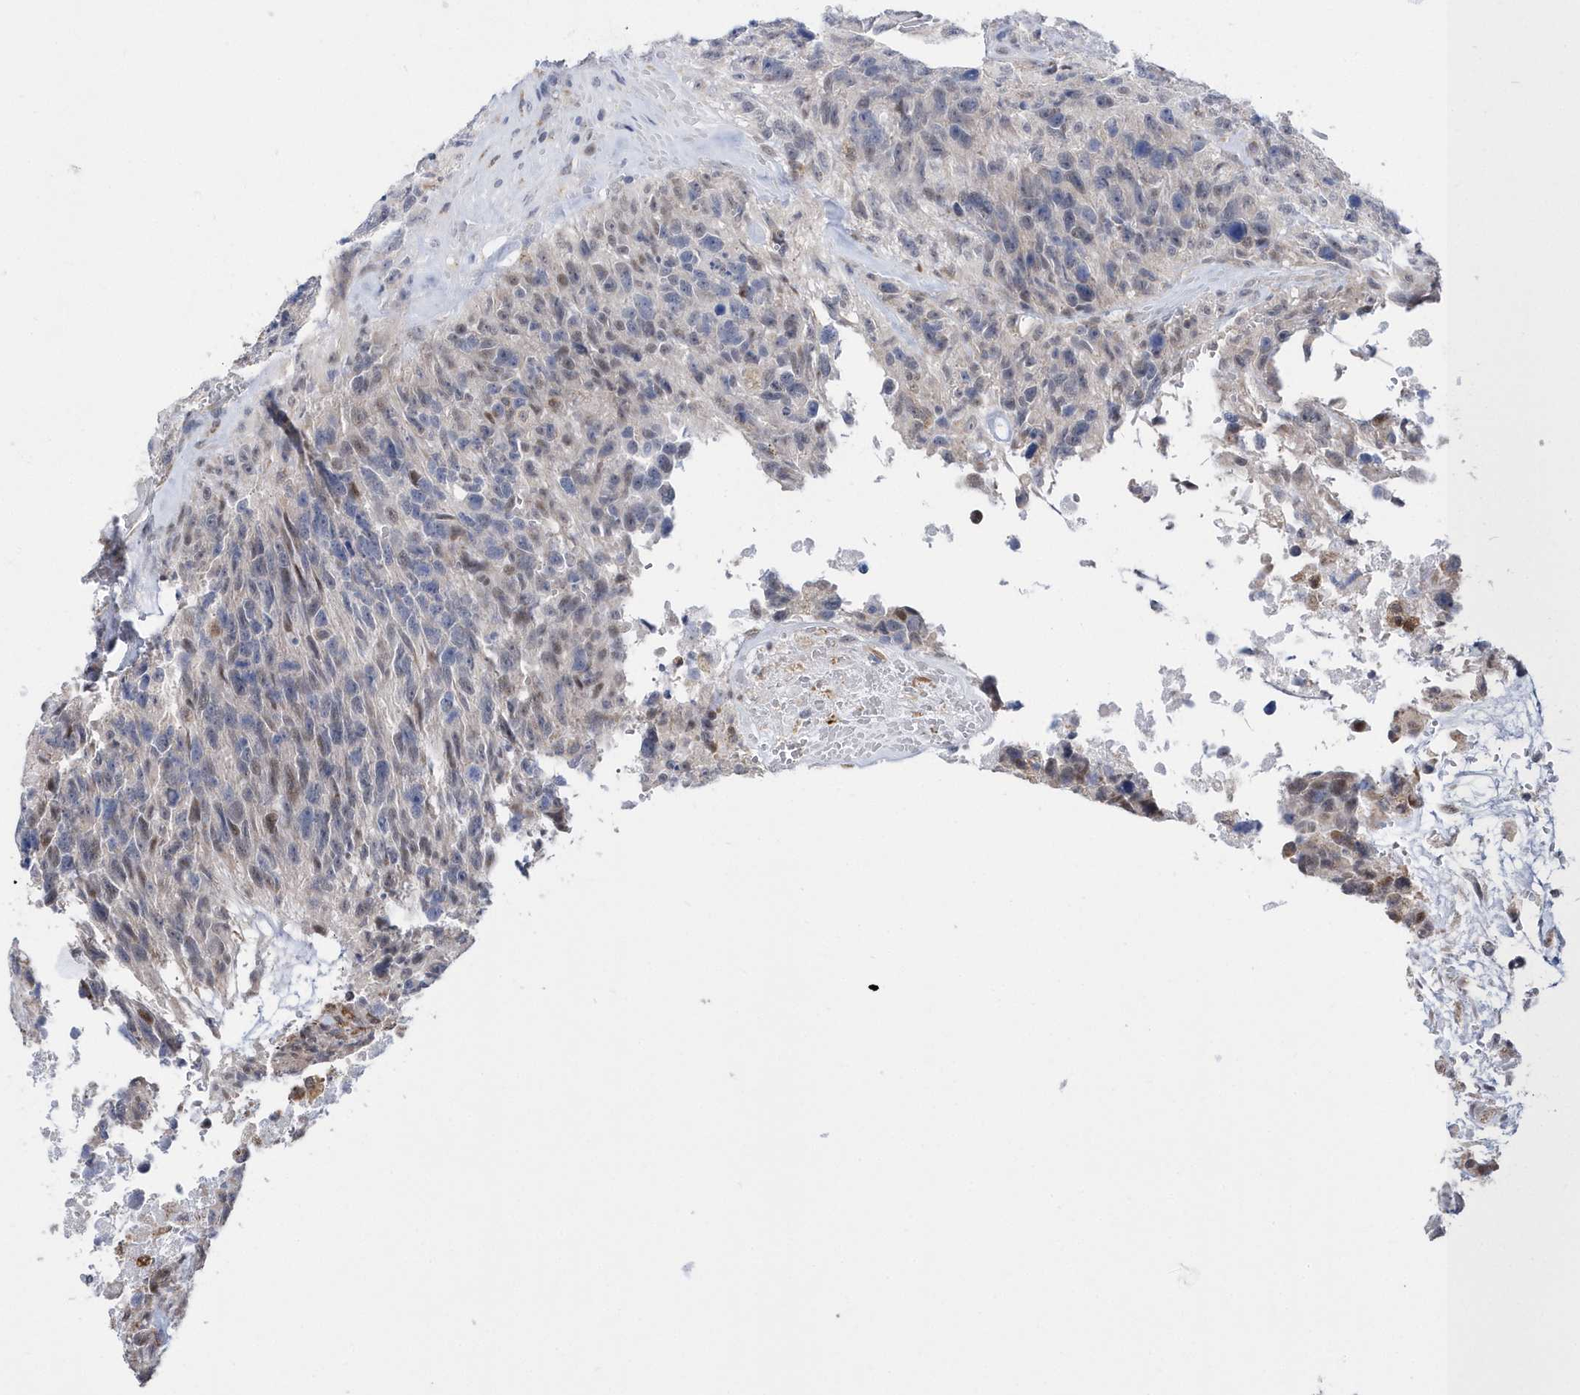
{"staining": {"intensity": "negative", "quantity": "none", "location": "none"}, "tissue": "glioma", "cell_type": "Tumor cells", "image_type": "cancer", "snomed": [{"axis": "morphology", "description": "Glioma, malignant, High grade"}, {"axis": "topography", "description": "Brain"}], "caption": "Immunohistochemical staining of high-grade glioma (malignant) reveals no significant staining in tumor cells.", "gene": "SPATA5", "patient": {"sex": "male", "age": 69}}